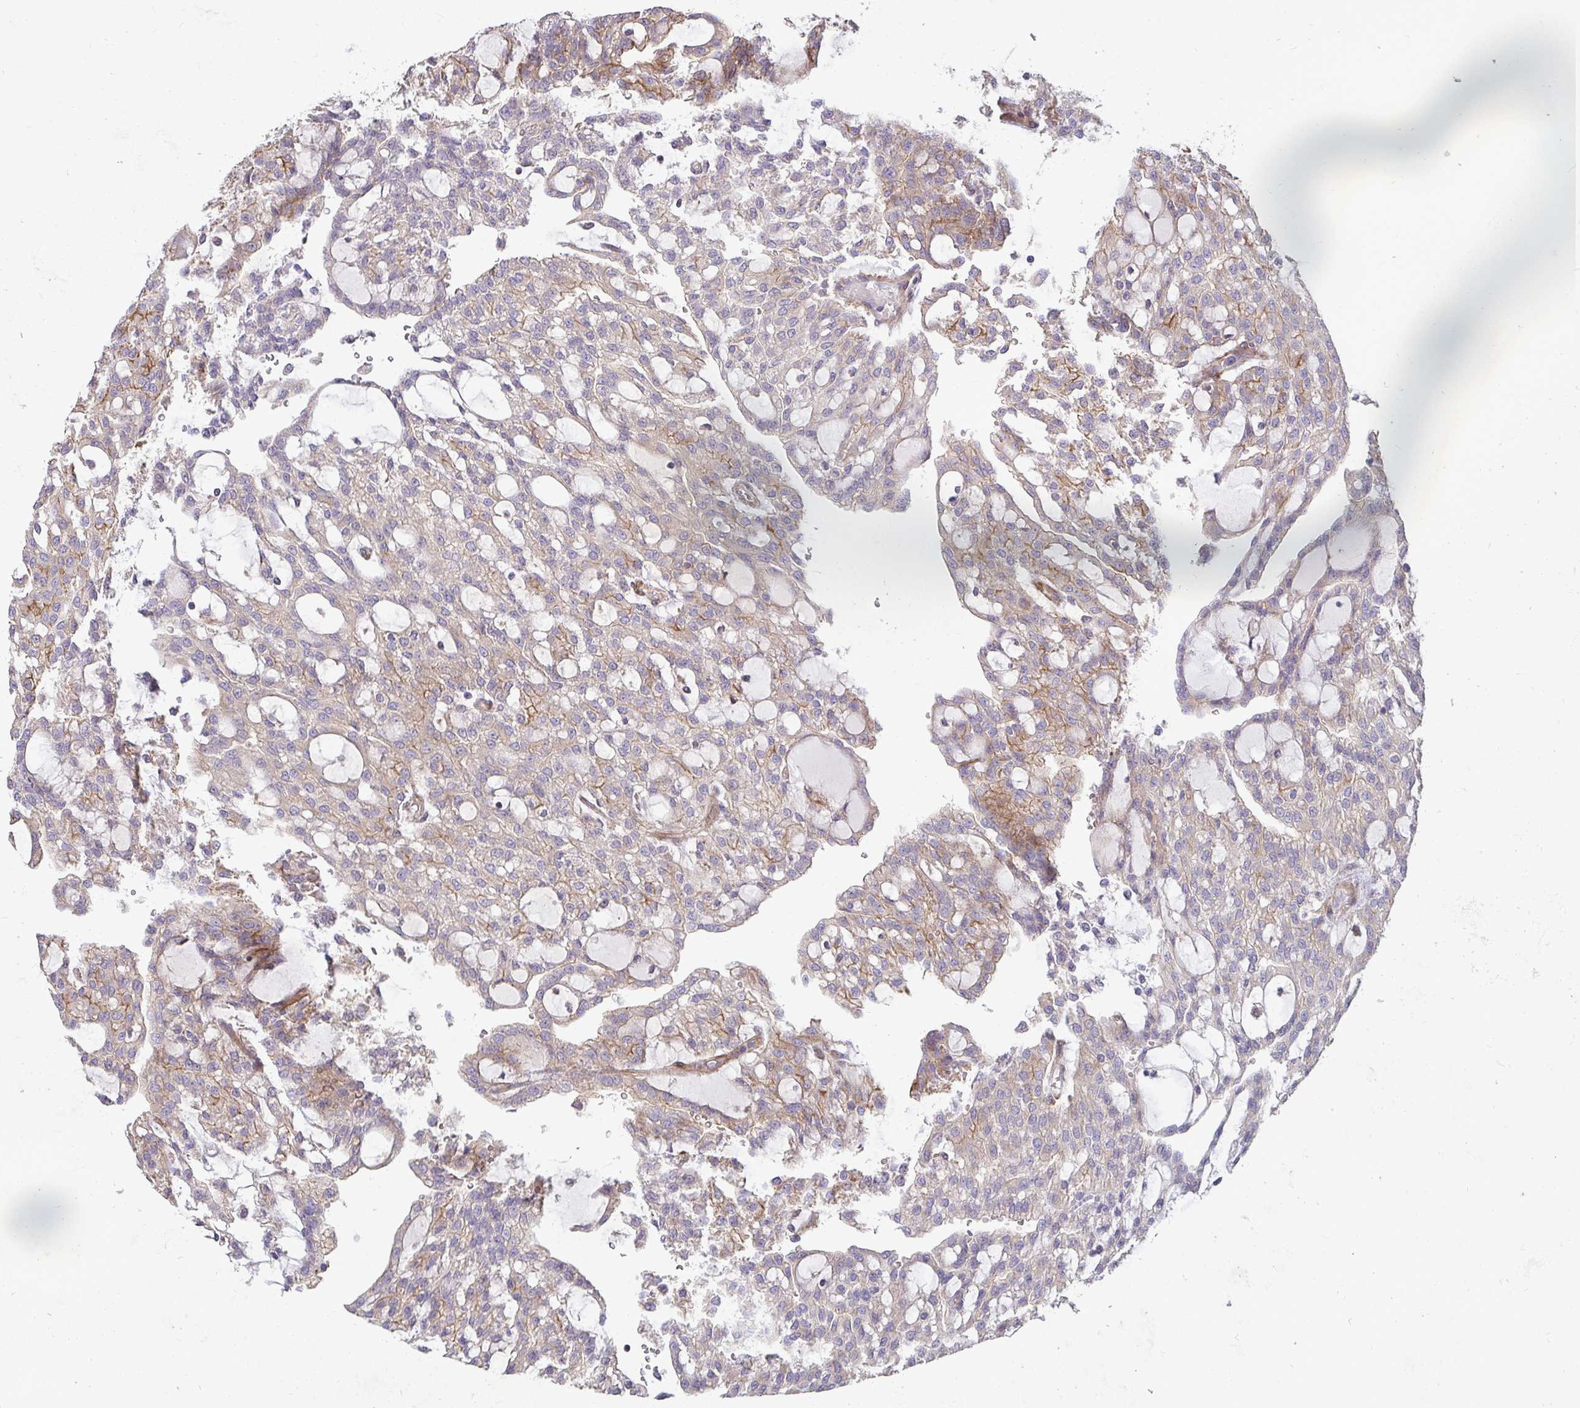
{"staining": {"intensity": "moderate", "quantity": "25%-75%", "location": "cytoplasmic/membranous"}, "tissue": "renal cancer", "cell_type": "Tumor cells", "image_type": "cancer", "snomed": [{"axis": "morphology", "description": "Adenocarcinoma, NOS"}, {"axis": "topography", "description": "Kidney"}], "caption": "This is a photomicrograph of IHC staining of renal cancer, which shows moderate staining in the cytoplasmic/membranous of tumor cells.", "gene": "SH2D1B", "patient": {"sex": "male", "age": 63}}